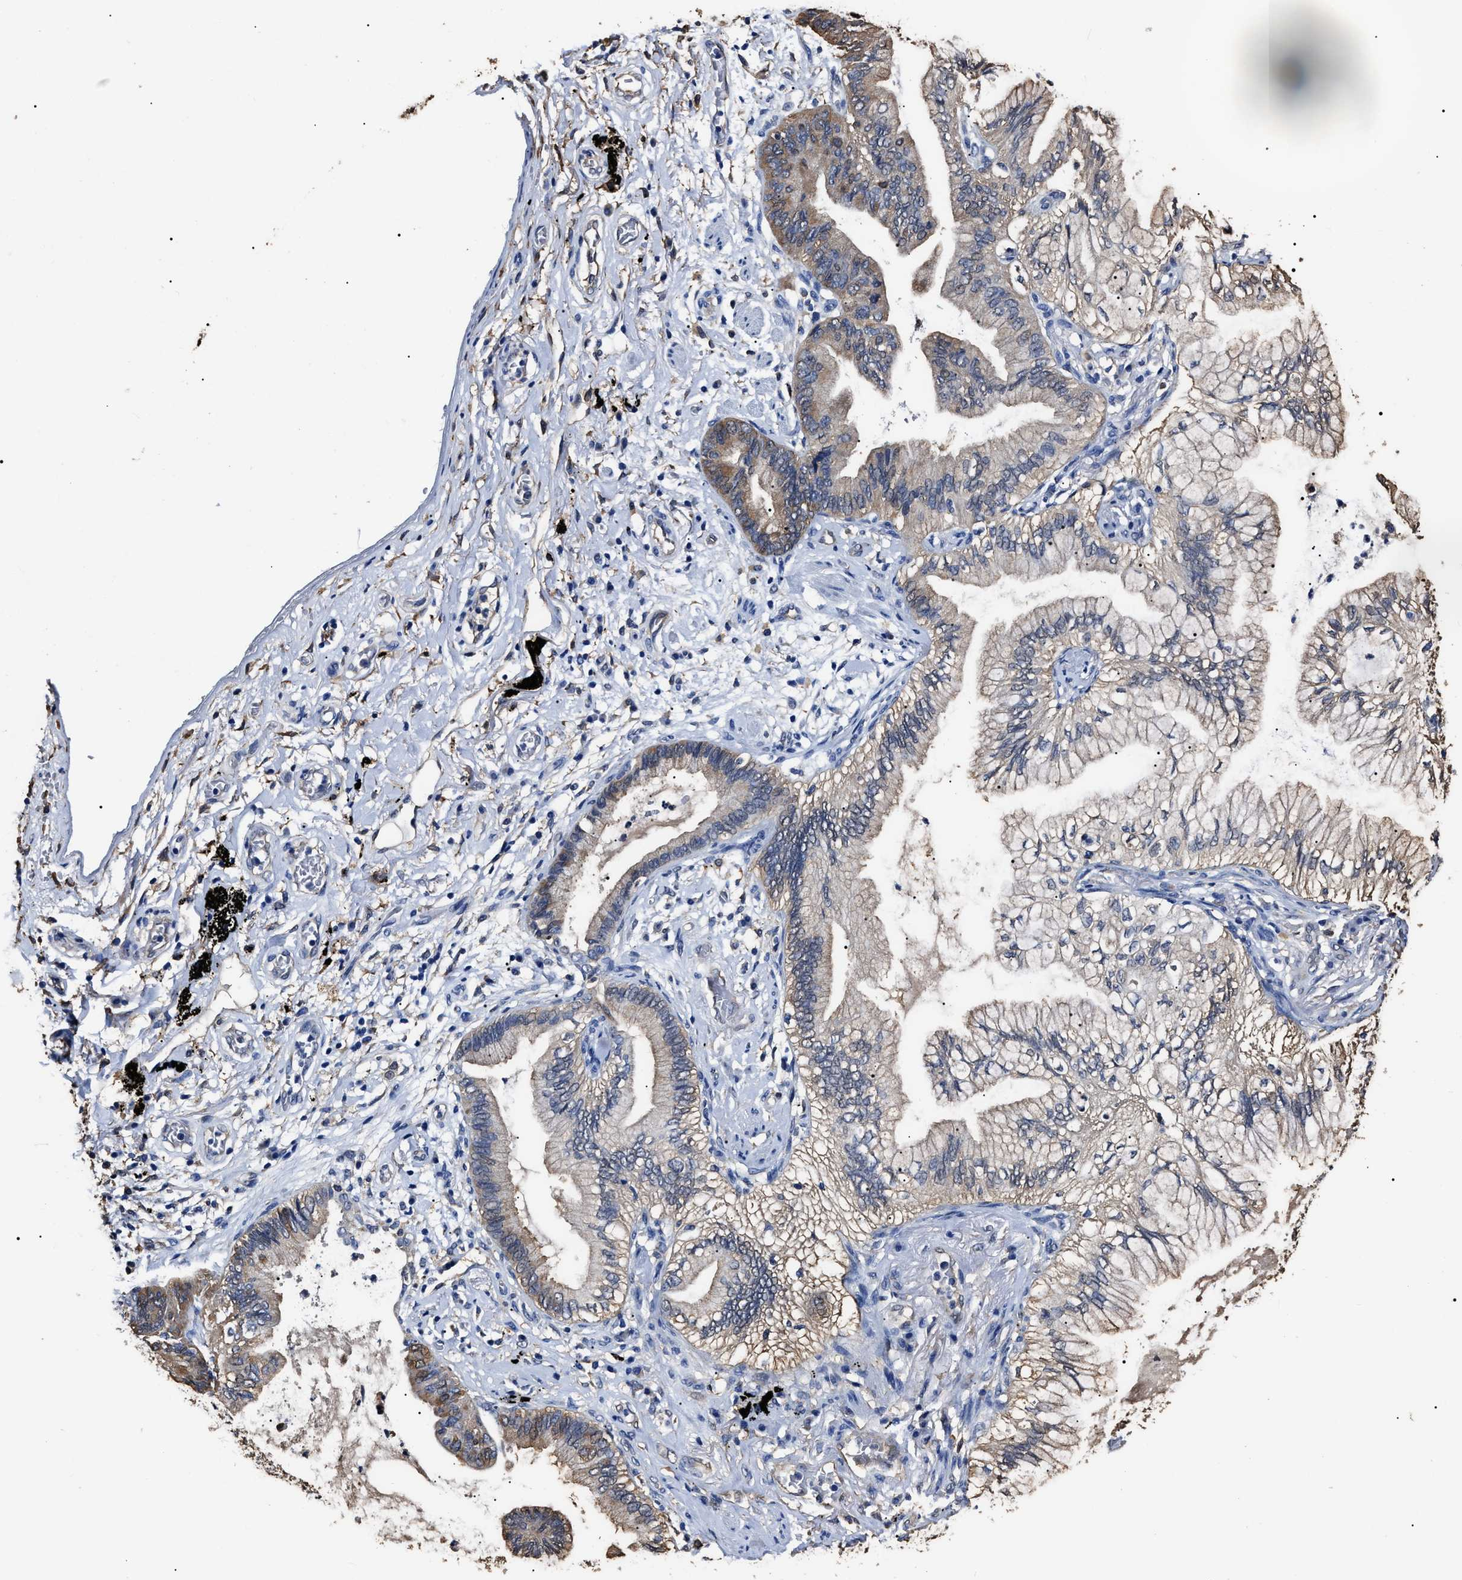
{"staining": {"intensity": "weak", "quantity": "25%-75%", "location": "cytoplasmic/membranous"}, "tissue": "lung cancer", "cell_type": "Tumor cells", "image_type": "cancer", "snomed": [{"axis": "morphology", "description": "Normal tissue, NOS"}, {"axis": "morphology", "description": "Adenocarcinoma, NOS"}, {"axis": "topography", "description": "Bronchus"}, {"axis": "topography", "description": "Lung"}], "caption": "Protein expression analysis of human lung adenocarcinoma reveals weak cytoplasmic/membranous positivity in approximately 25%-75% of tumor cells. (Brightfield microscopy of DAB IHC at high magnification).", "gene": "ALDH1A1", "patient": {"sex": "female", "age": 70}}